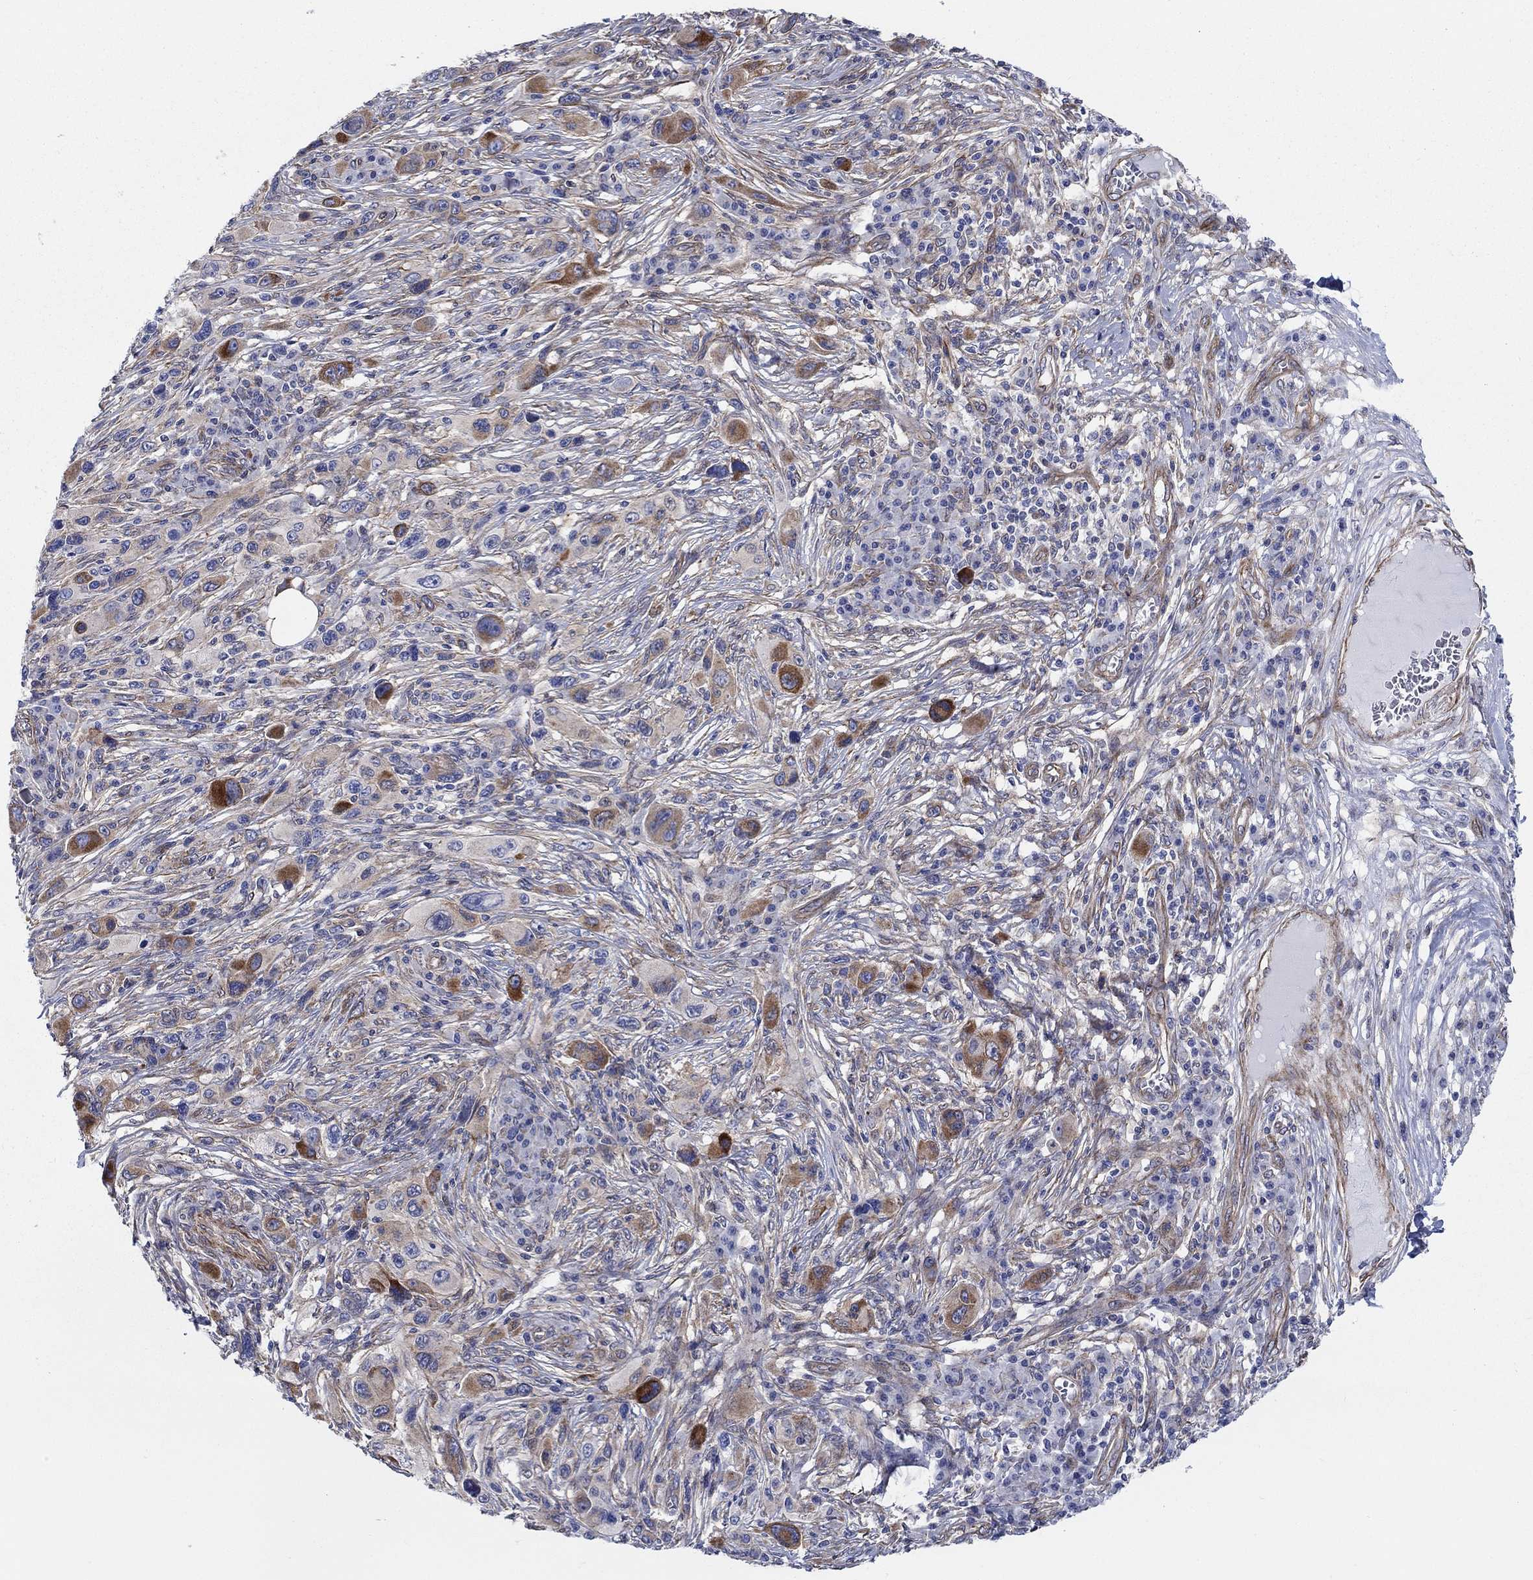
{"staining": {"intensity": "strong", "quantity": "<25%", "location": "cytoplasmic/membranous"}, "tissue": "melanoma", "cell_type": "Tumor cells", "image_type": "cancer", "snomed": [{"axis": "morphology", "description": "Malignant melanoma, NOS"}, {"axis": "topography", "description": "Skin"}], "caption": "Human malignant melanoma stained with a protein marker demonstrates strong staining in tumor cells.", "gene": "FMN1", "patient": {"sex": "male", "age": 53}}